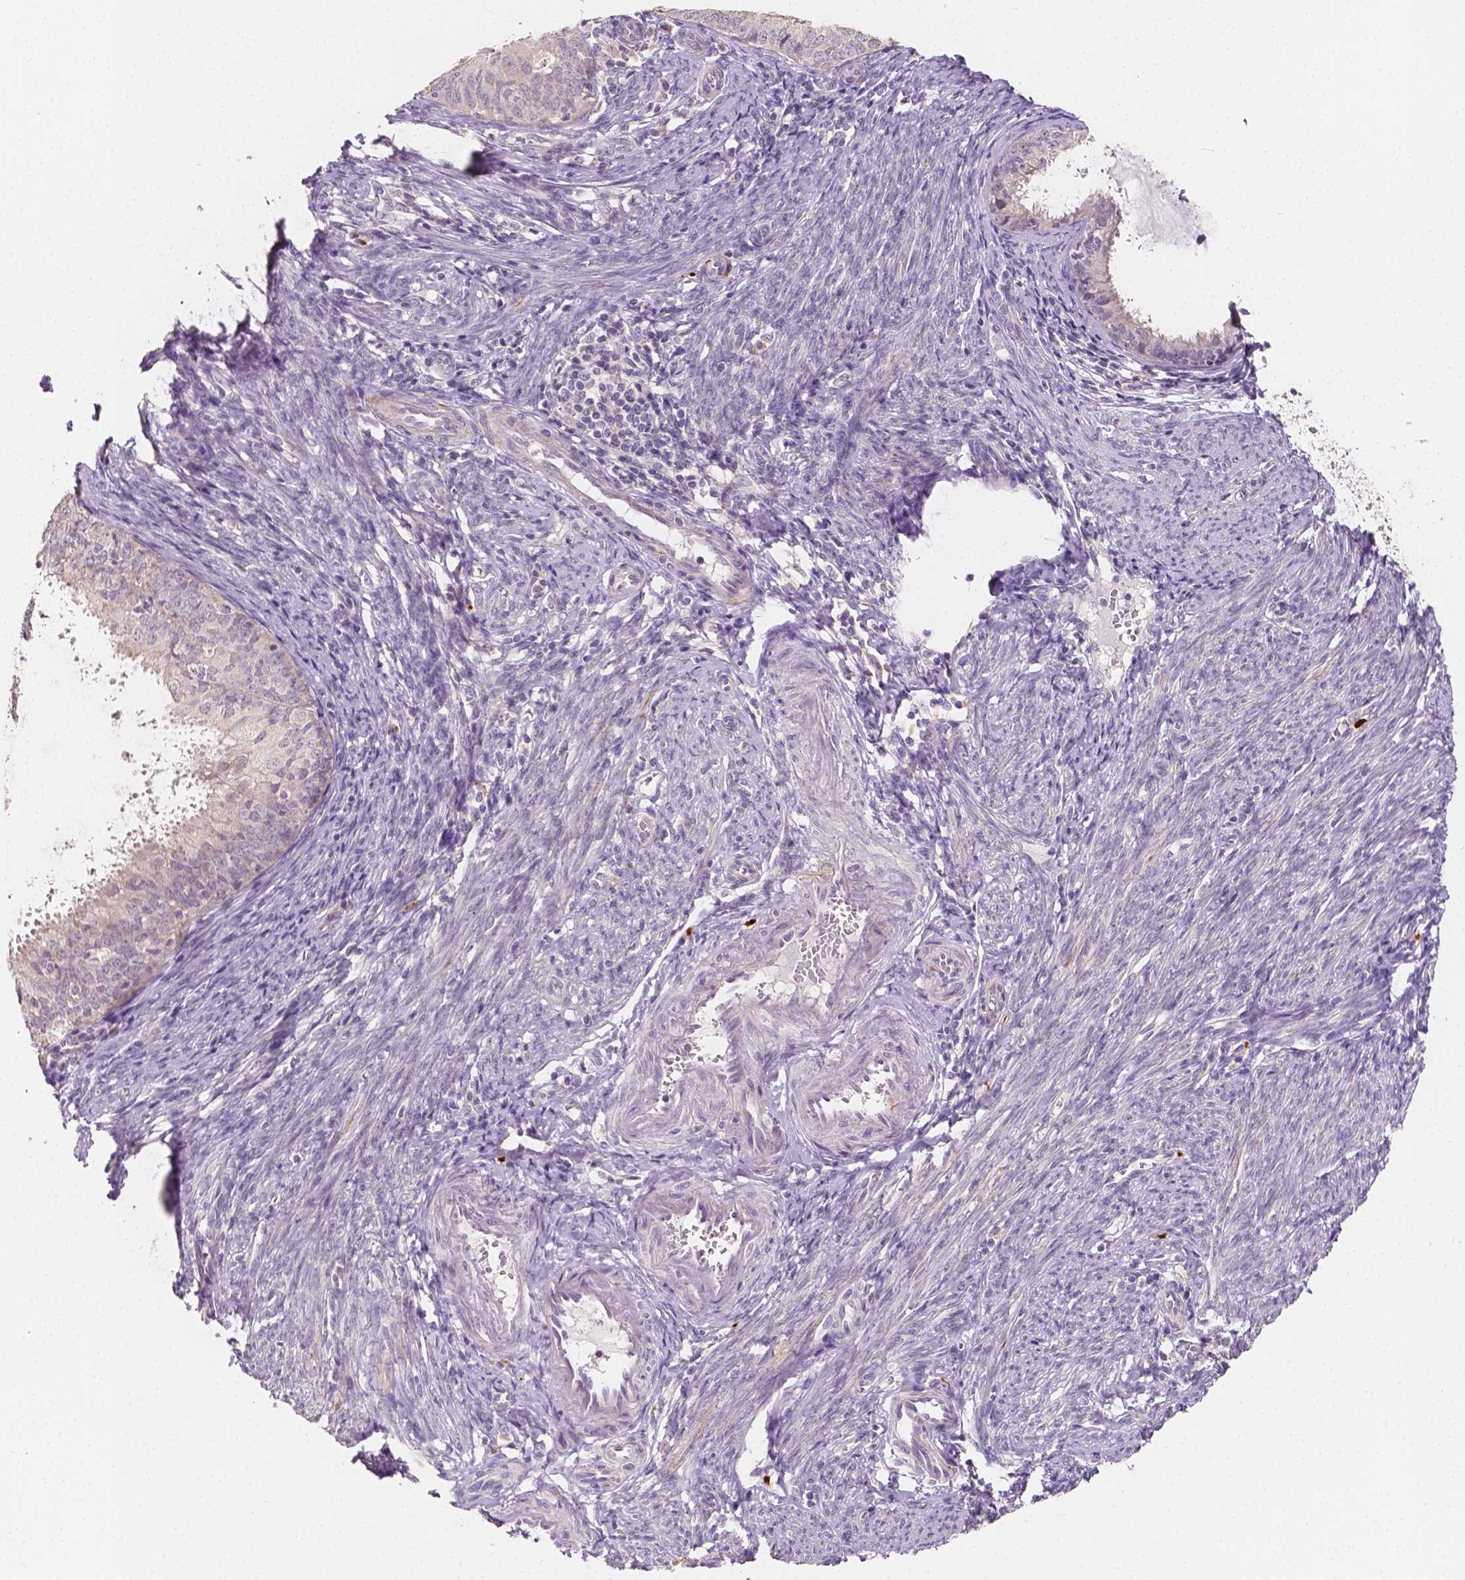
{"staining": {"intensity": "negative", "quantity": "none", "location": "none"}, "tissue": "endometrial cancer", "cell_type": "Tumor cells", "image_type": "cancer", "snomed": [{"axis": "morphology", "description": "Adenocarcinoma, NOS"}, {"axis": "topography", "description": "Endometrium"}], "caption": "This is a histopathology image of immunohistochemistry (IHC) staining of endometrial adenocarcinoma, which shows no positivity in tumor cells. (Stains: DAB immunohistochemistry (IHC) with hematoxylin counter stain, Microscopy: brightfield microscopy at high magnification).", "gene": "SIRT2", "patient": {"sex": "female", "age": 57}}